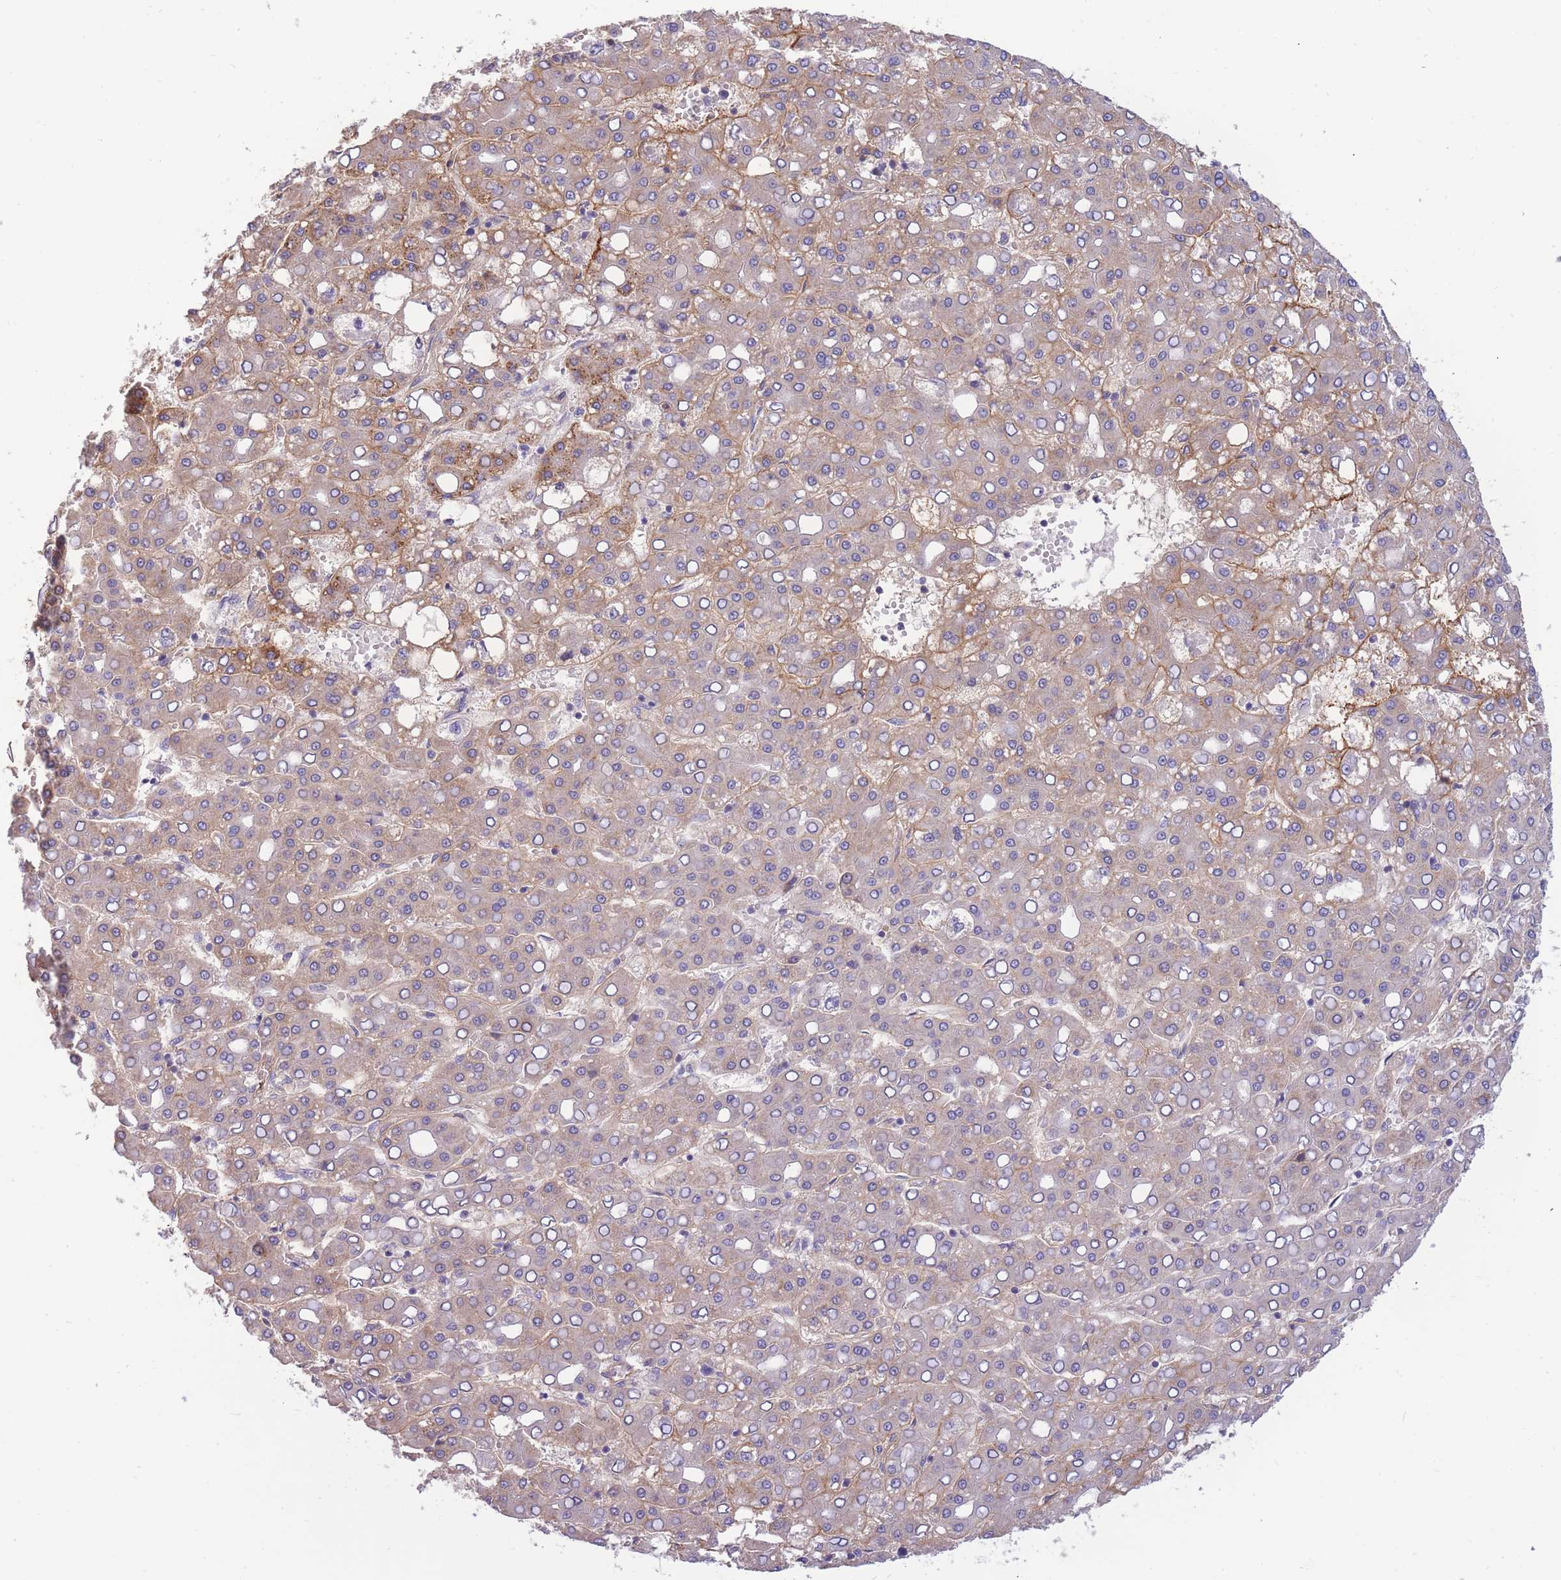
{"staining": {"intensity": "negative", "quantity": "none", "location": "none"}, "tissue": "liver cancer", "cell_type": "Tumor cells", "image_type": "cancer", "snomed": [{"axis": "morphology", "description": "Carcinoma, Hepatocellular, NOS"}, {"axis": "topography", "description": "Liver"}], "caption": "Immunohistochemistry (IHC) image of neoplastic tissue: human liver cancer (hepatocellular carcinoma) stained with DAB (3,3'-diaminobenzidine) displays no significant protein expression in tumor cells.", "gene": "SULT1A1", "patient": {"sex": "male", "age": 65}}